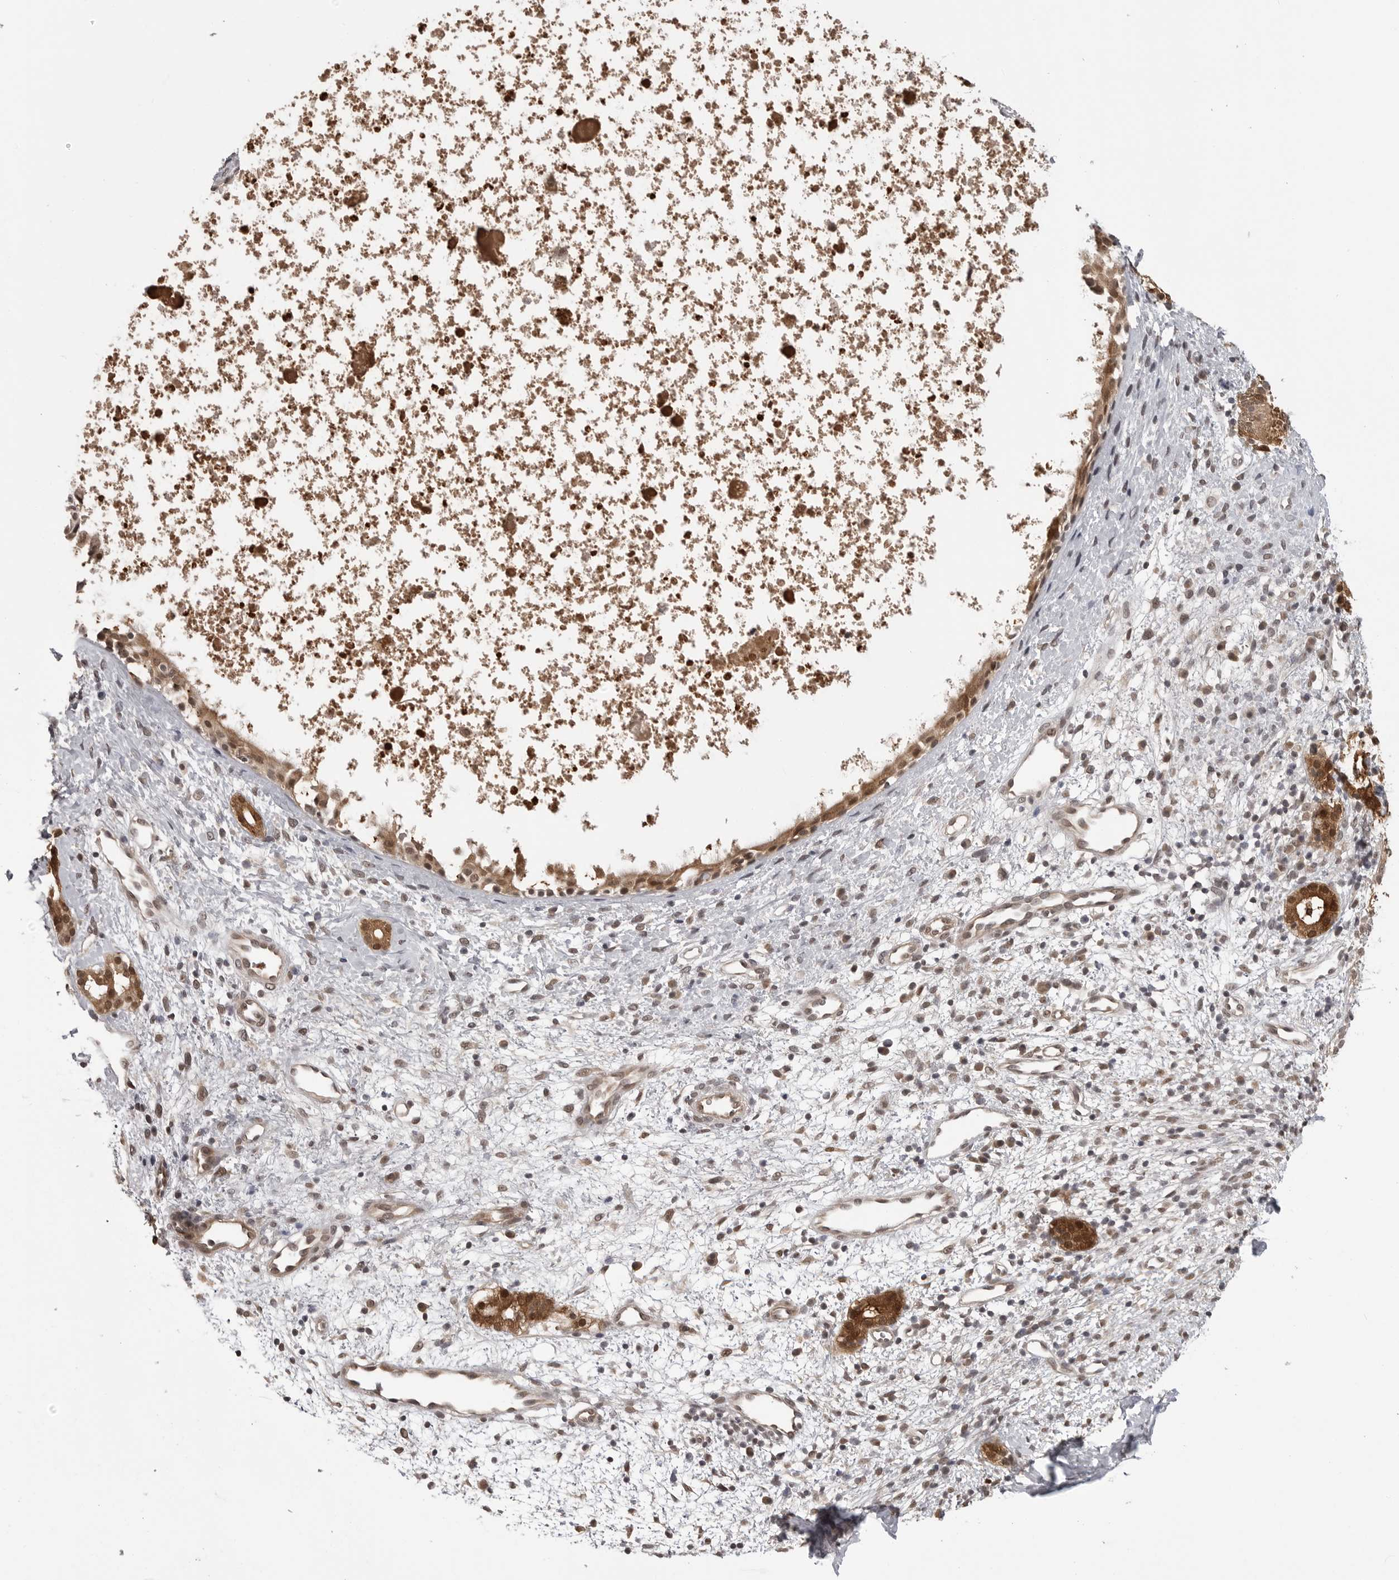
{"staining": {"intensity": "moderate", "quantity": ">75%", "location": "cytoplasmic/membranous,nuclear"}, "tissue": "nasopharynx", "cell_type": "Respiratory epithelial cells", "image_type": "normal", "snomed": [{"axis": "morphology", "description": "Normal tissue, NOS"}, {"axis": "topography", "description": "Nasopharynx"}], "caption": "Nasopharynx stained with IHC reveals moderate cytoplasmic/membranous,nuclear staining in approximately >75% of respiratory epithelial cells. The protein of interest is stained brown, and the nuclei are stained in blue (DAB IHC with brightfield microscopy, high magnification).", "gene": "PEG3", "patient": {"sex": "male", "age": 22}}